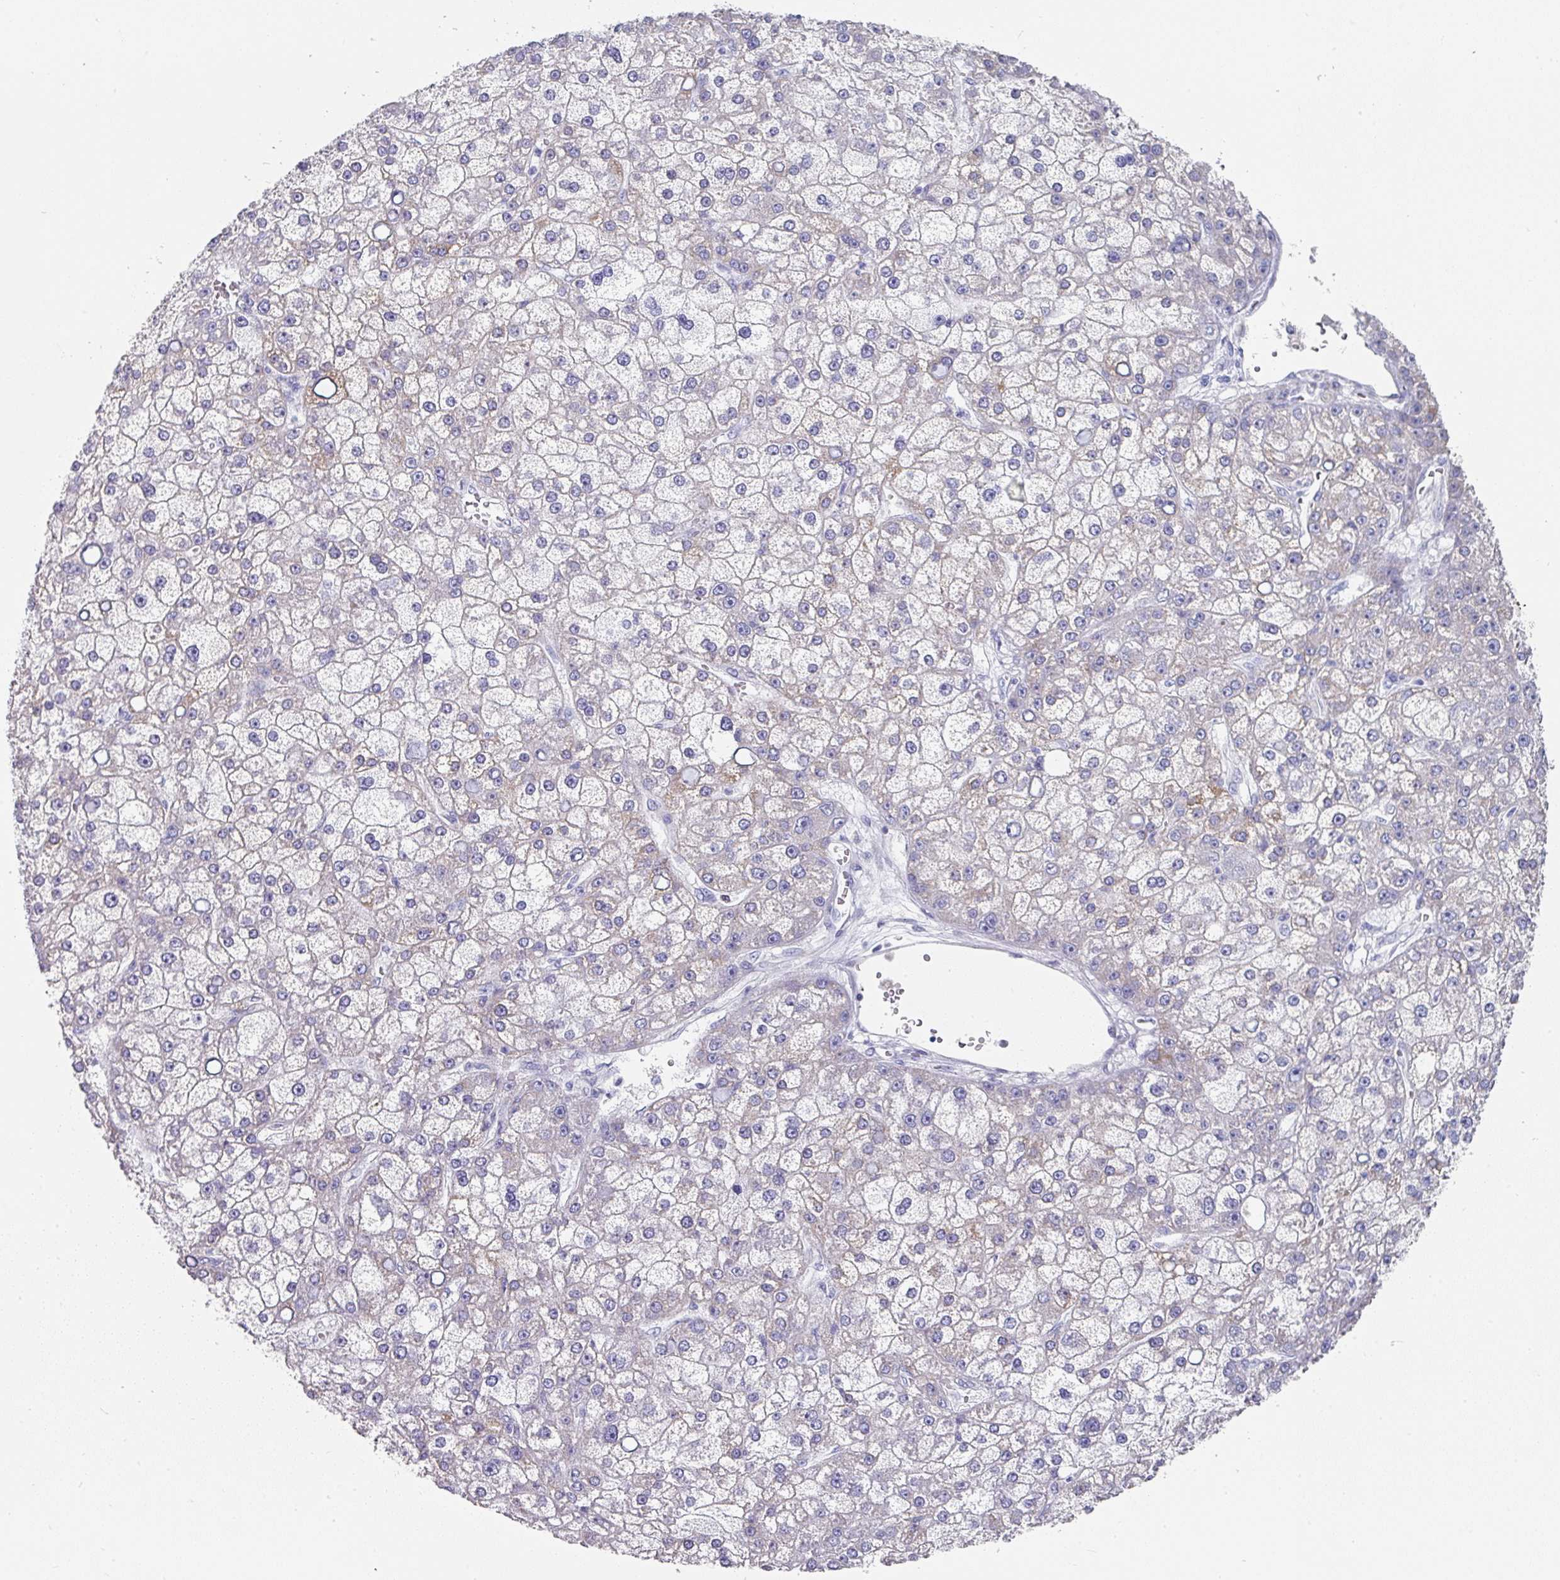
{"staining": {"intensity": "moderate", "quantity": "<25%", "location": "cytoplasmic/membranous"}, "tissue": "liver cancer", "cell_type": "Tumor cells", "image_type": "cancer", "snomed": [{"axis": "morphology", "description": "Carcinoma, Hepatocellular, NOS"}, {"axis": "topography", "description": "Liver"}], "caption": "Liver cancer was stained to show a protein in brown. There is low levels of moderate cytoplasmic/membranous staining in approximately <25% of tumor cells.", "gene": "SETBP1", "patient": {"sex": "male", "age": 67}}